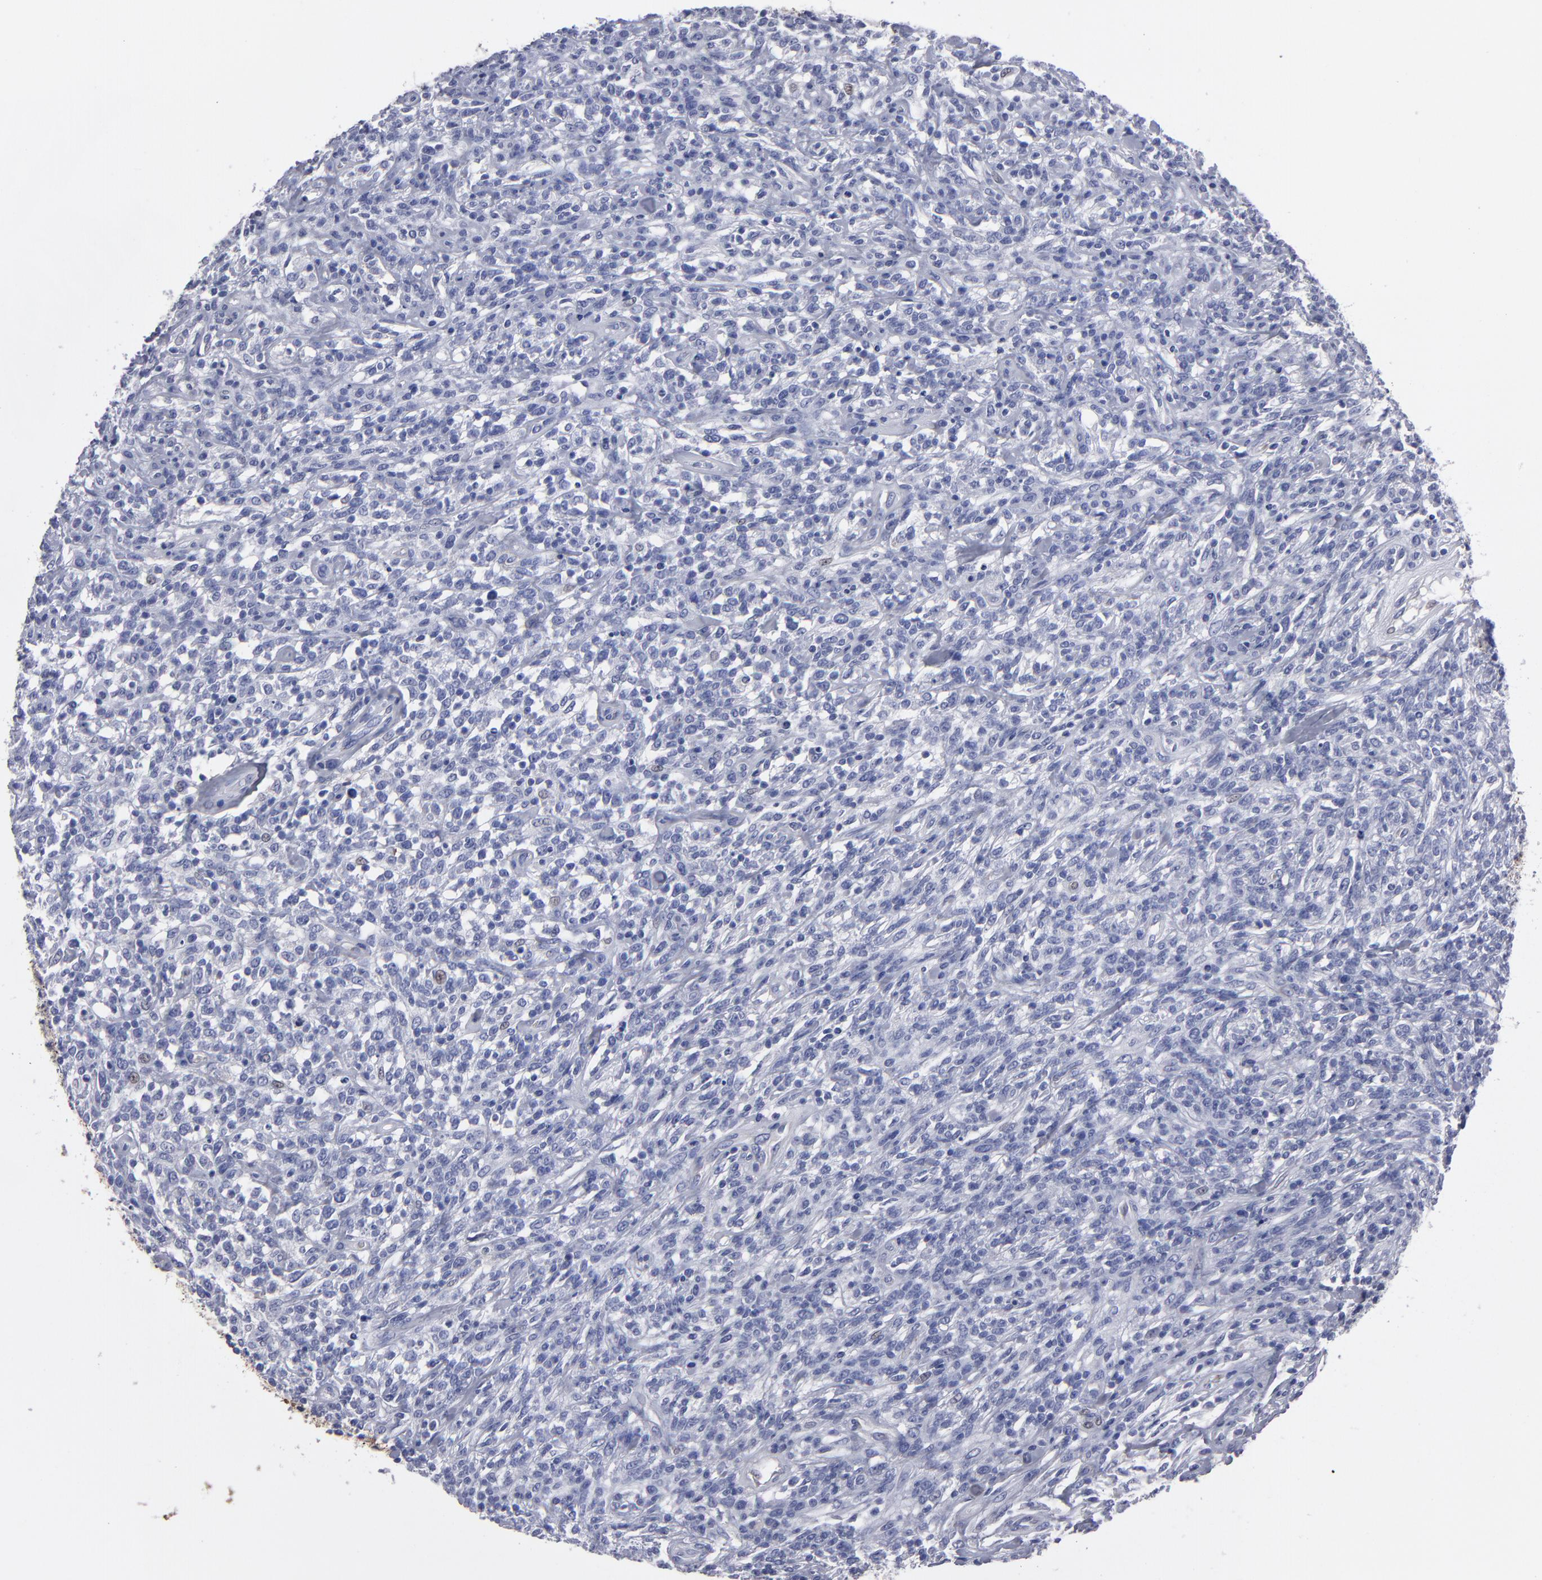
{"staining": {"intensity": "negative", "quantity": "none", "location": "none"}, "tissue": "lymphoma", "cell_type": "Tumor cells", "image_type": "cancer", "snomed": [{"axis": "morphology", "description": "Malignant lymphoma, non-Hodgkin's type, High grade"}, {"axis": "topography", "description": "Lymph node"}], "caption": "This is an immunohistochemistry photomicrograph of human lymphoma. There is no expression in tumor cells.", "gene": "CADM3", "patient": {"sex": "female", "age": 73}}